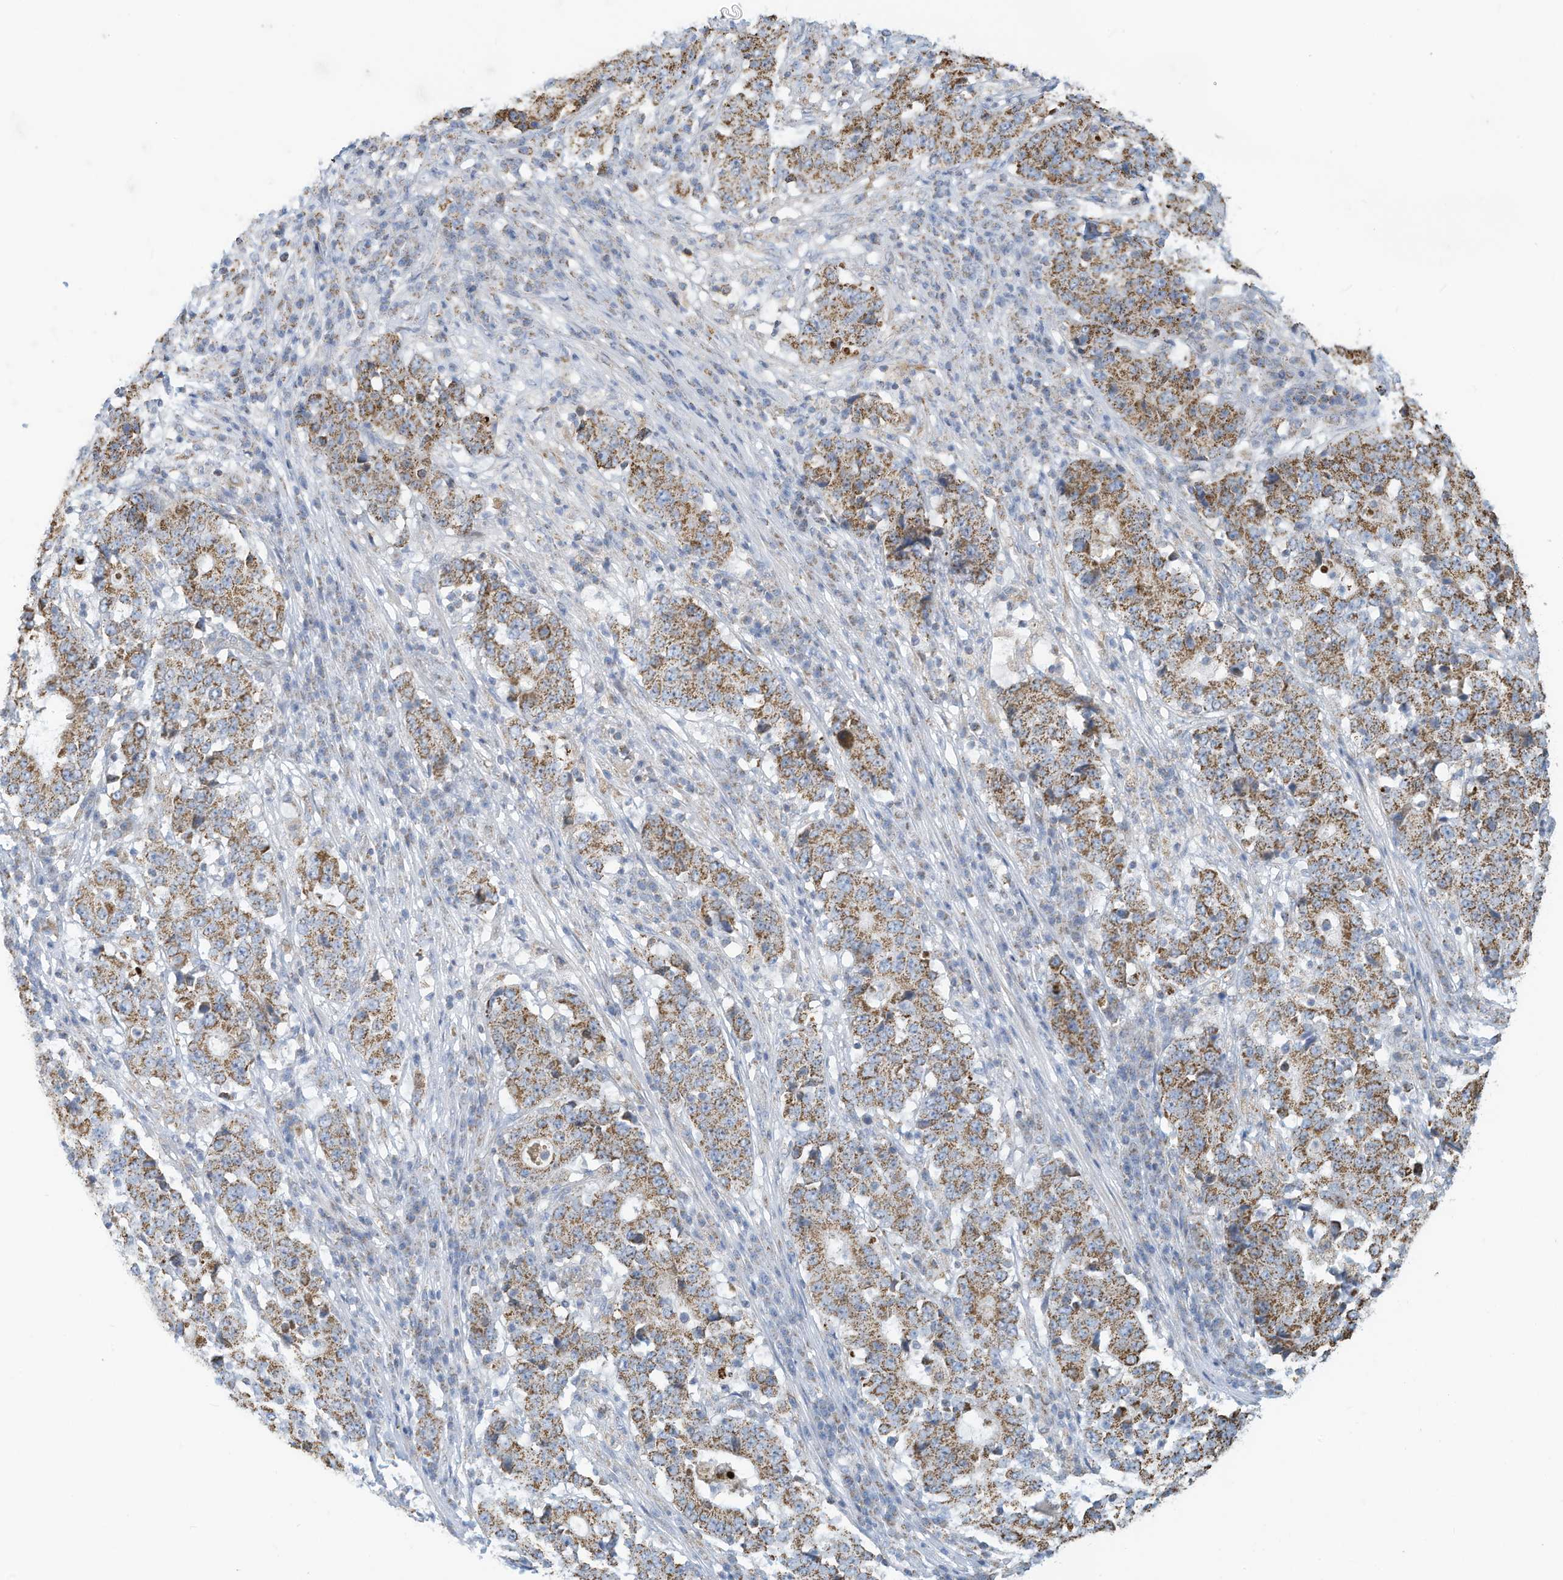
{"staining": {"intensity": "moderate", "quantity": ">75%", "location": "cytoplasmic/membranous"}, "tissue": "stomach cancer", "cell_type": "Tumor cells", "image_type": "cancer", "snomed": [{"axis": "morphology", "description": "Adenocarcinoma, NOS"}, {"axis": "topography", "description": "Stomach"}], "caption": "Human stomach adenocarcinoma stained with a brown dye exhibits moderate cytoplasmic/membranous positive positivity in about >75% of tumor cells.", "gene": "NLN", "patient": {"sex": "male", "age": 59}}